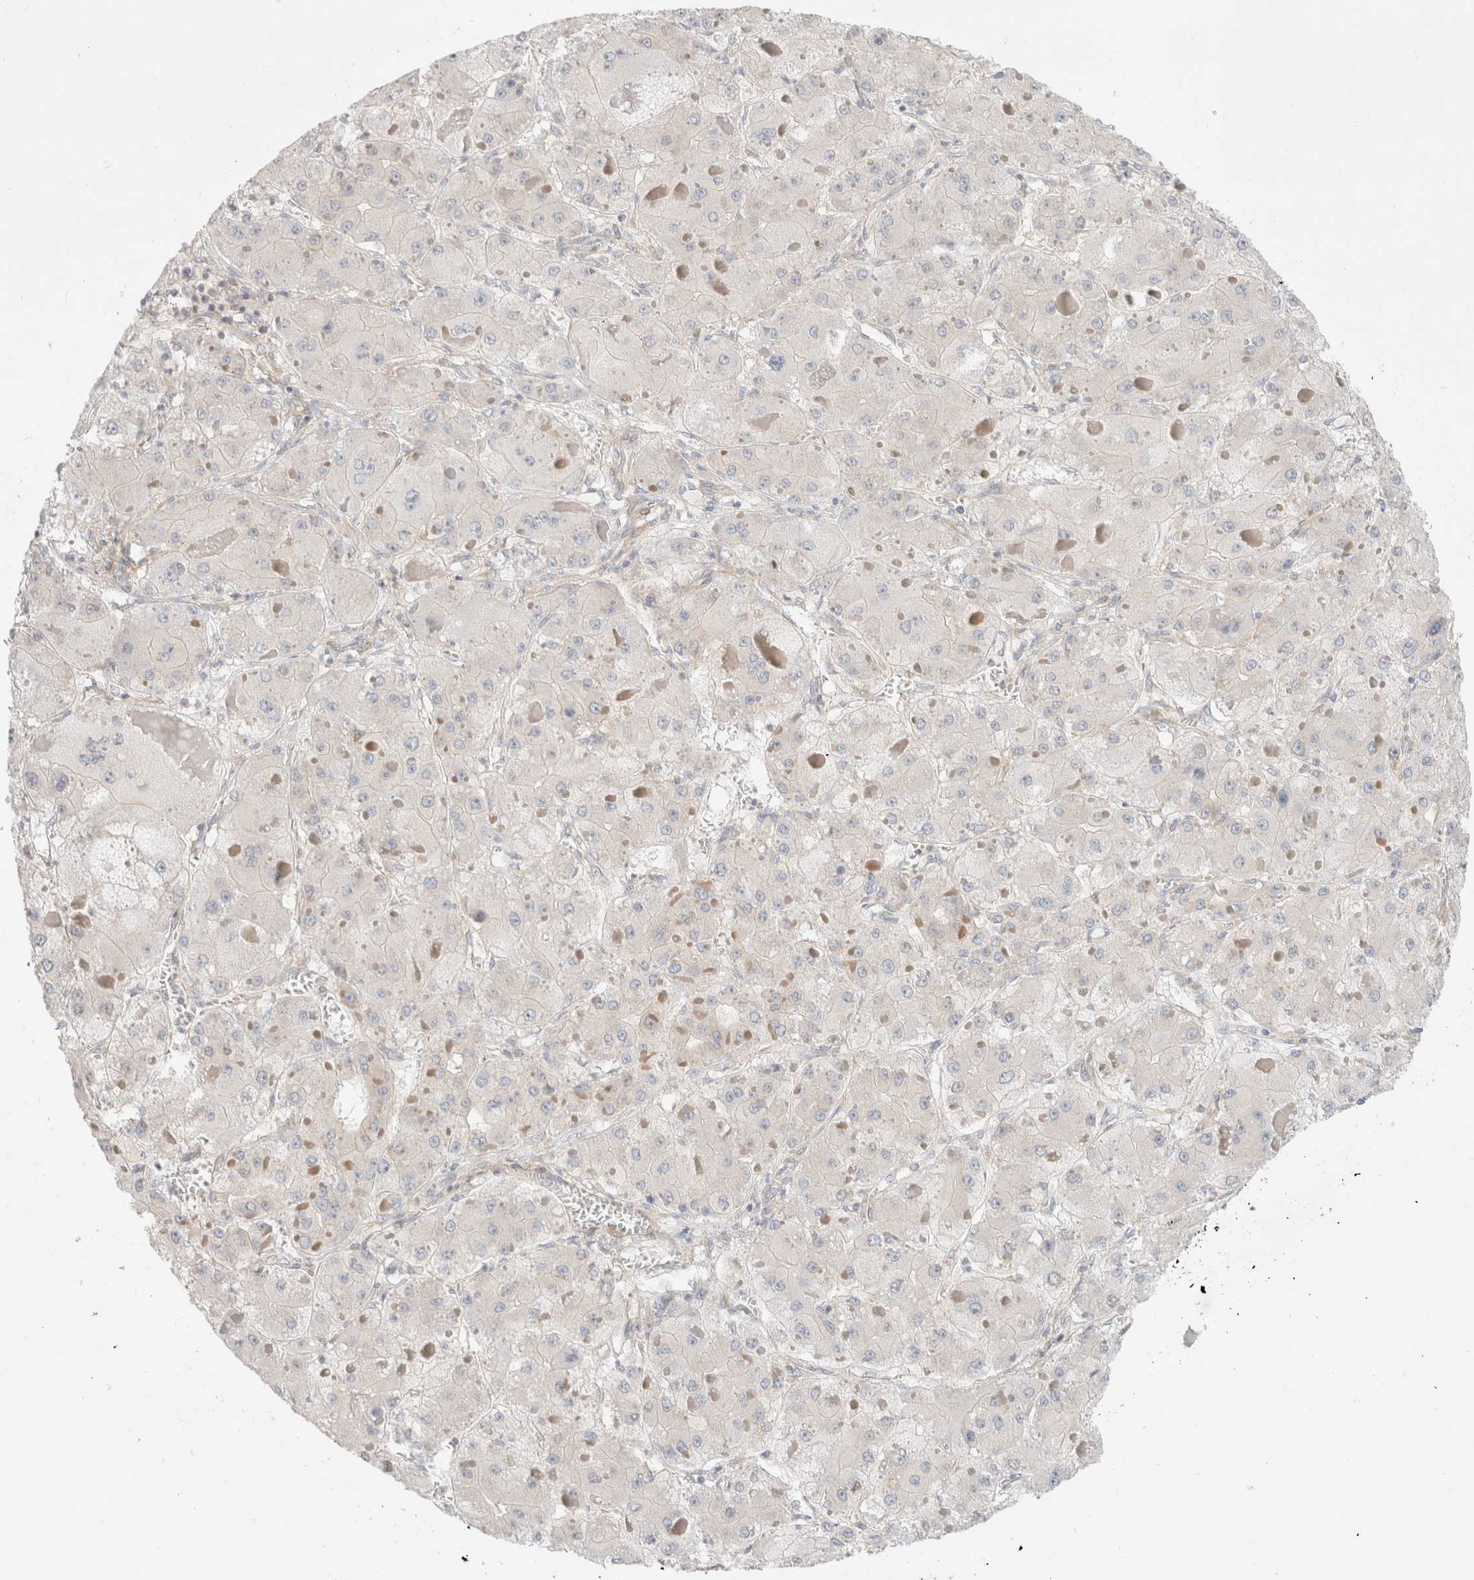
{"staining": {"intensity": "negative", "quantity": "none", "location": "none"}, "tissue": "liver cancer", "cell_type": "Tumor cells", "image_type": "cancer", "snomed": [{"axis": "morphology", "description": "Carcinoma, Hepatocellular, NOS"}, {"axis": "topography", "description": "Liver"}], "caption": "The IHC micrograph has no significant expression in tumor cells of liver cancer tissue.", "gene": "MARK3", "patient": {"sex": "female", "age": 73}}